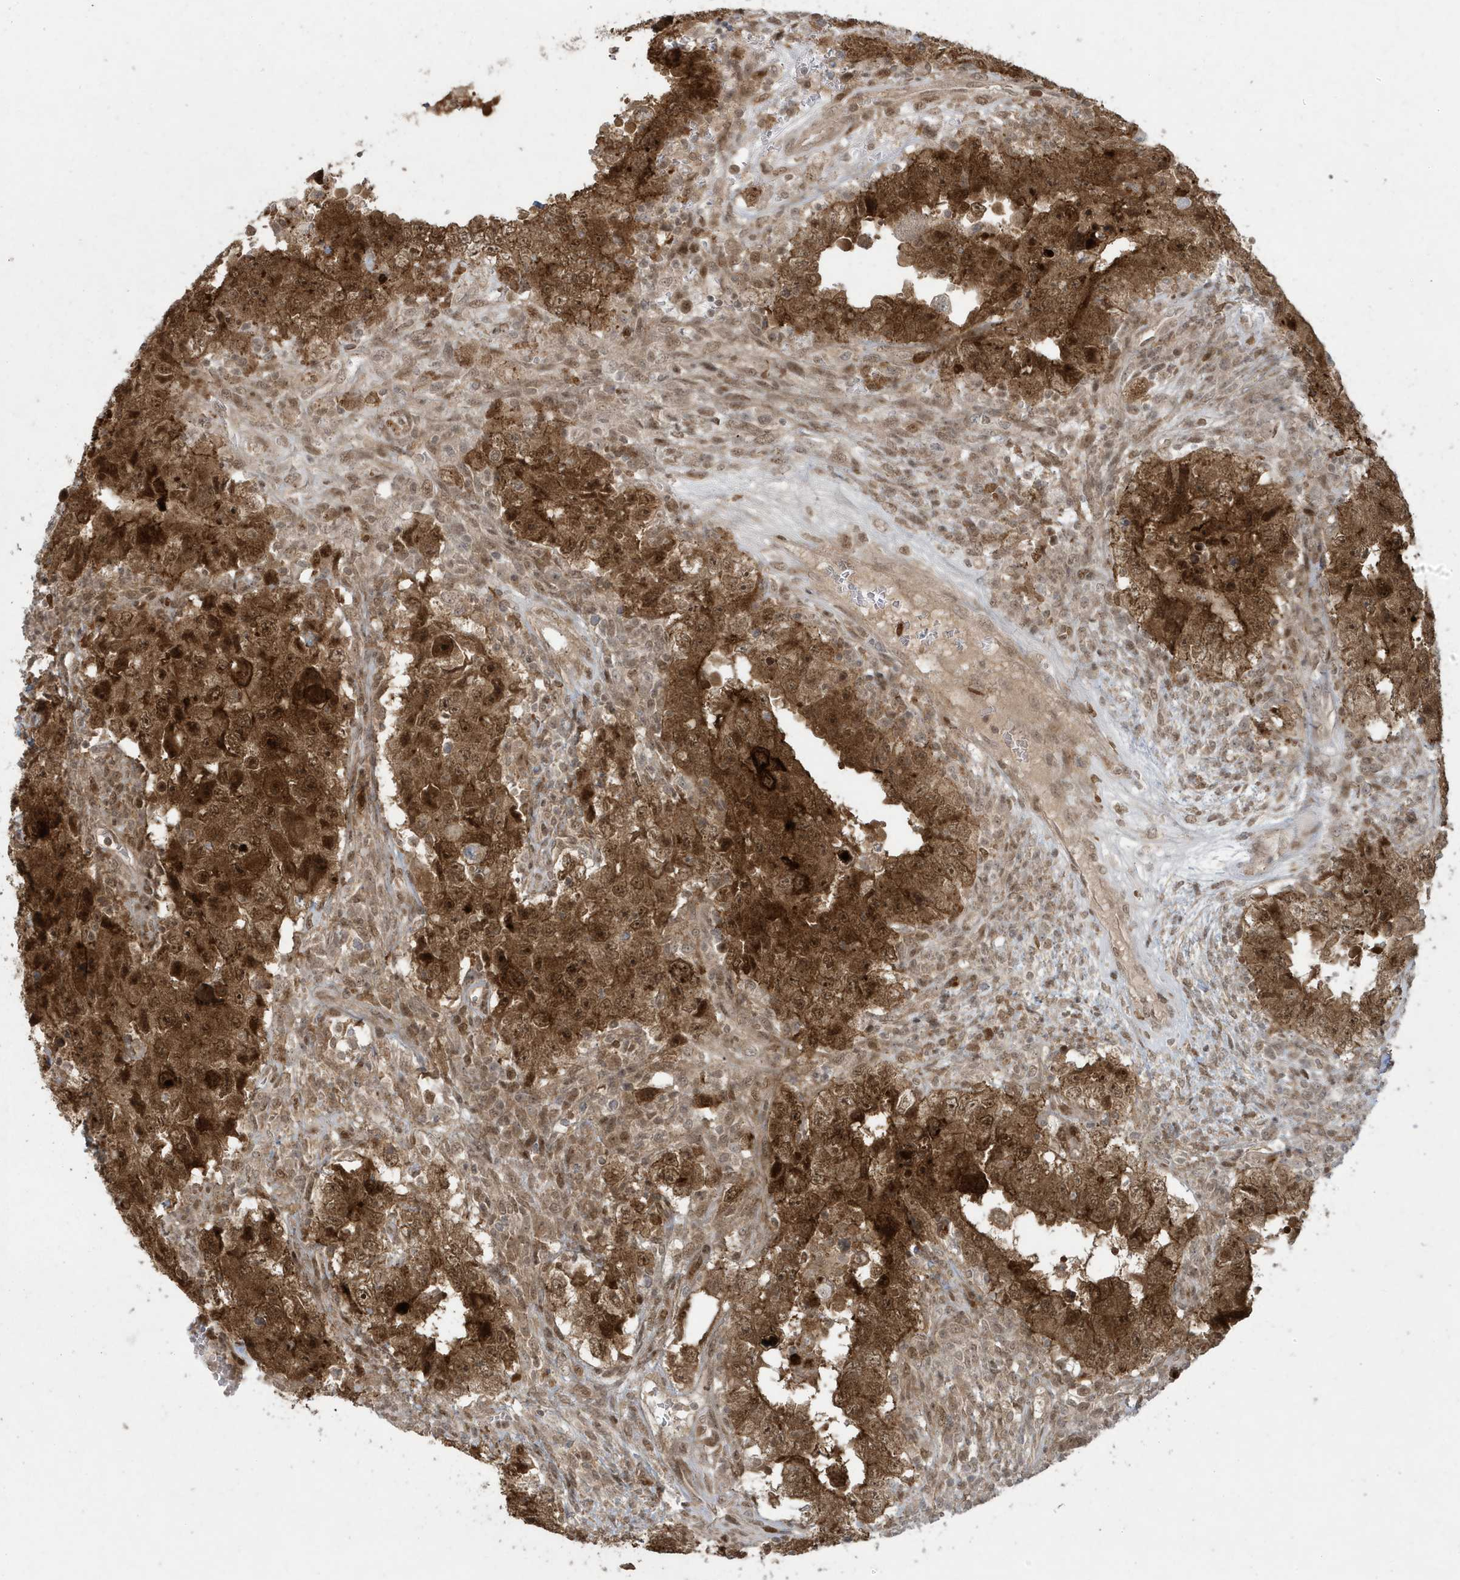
{"staining": {"intensity": "strong", "quantity": ">75%", "location": "cytoplasmic/membranous,nuclear"}, "tissue": "testis cancer", "cell_type": "Tumor cells", "image_type": "cancer", "snomed": [{"axis": "morphology", "description": "Carcinoma, Embryonal, NOS"}, {"axis": "topography", "description": "Testis"}], "caption": "Tumor cells demonstrate high levels of strong cytoplasmic/membranous and nuclear expression in about >75% of cells in embryonal carcinoma (testis).", "gene": "C1orf52", "patient": {"sex": "male", "age": 26}}